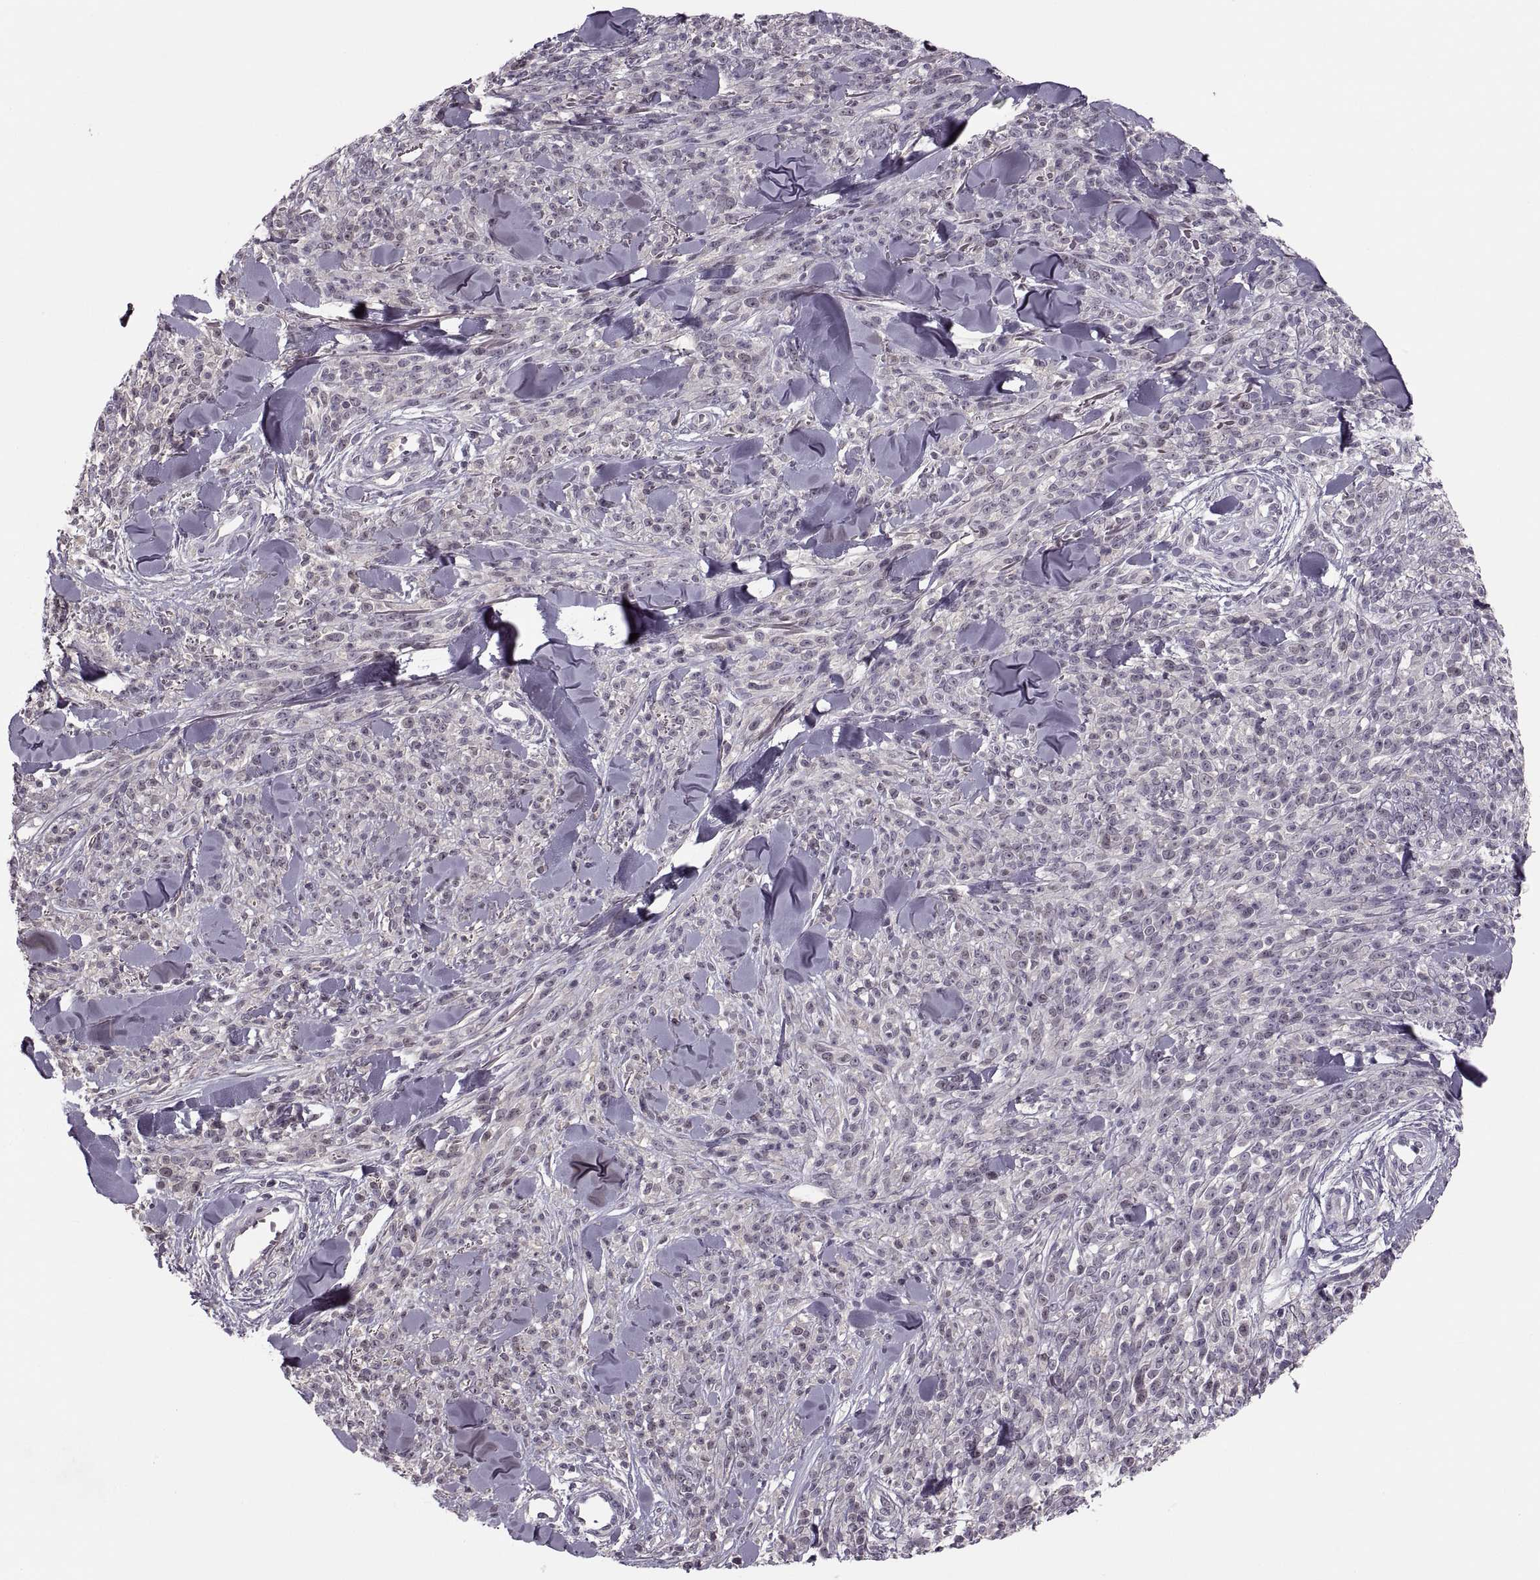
{"staining": {"intensity": "negative", "quantity": "none", "location": "none"}, "tissue": "melanoma", "cell_type": "Tumor cells", "image_type": "cancer", "snomed": [{"axis": "morphology", "description": "Malignant melanoma, NOS"}, {"axis": "topography", "description": "Skin"}, {"axis": "topography", "description": "Skin of trunk"}], "caption": "Micrograph shows no significant protein staining in tumor cells of melanoma.", "gene": "CACNA1F", "patient": {"sex": "male", "age": 74}}